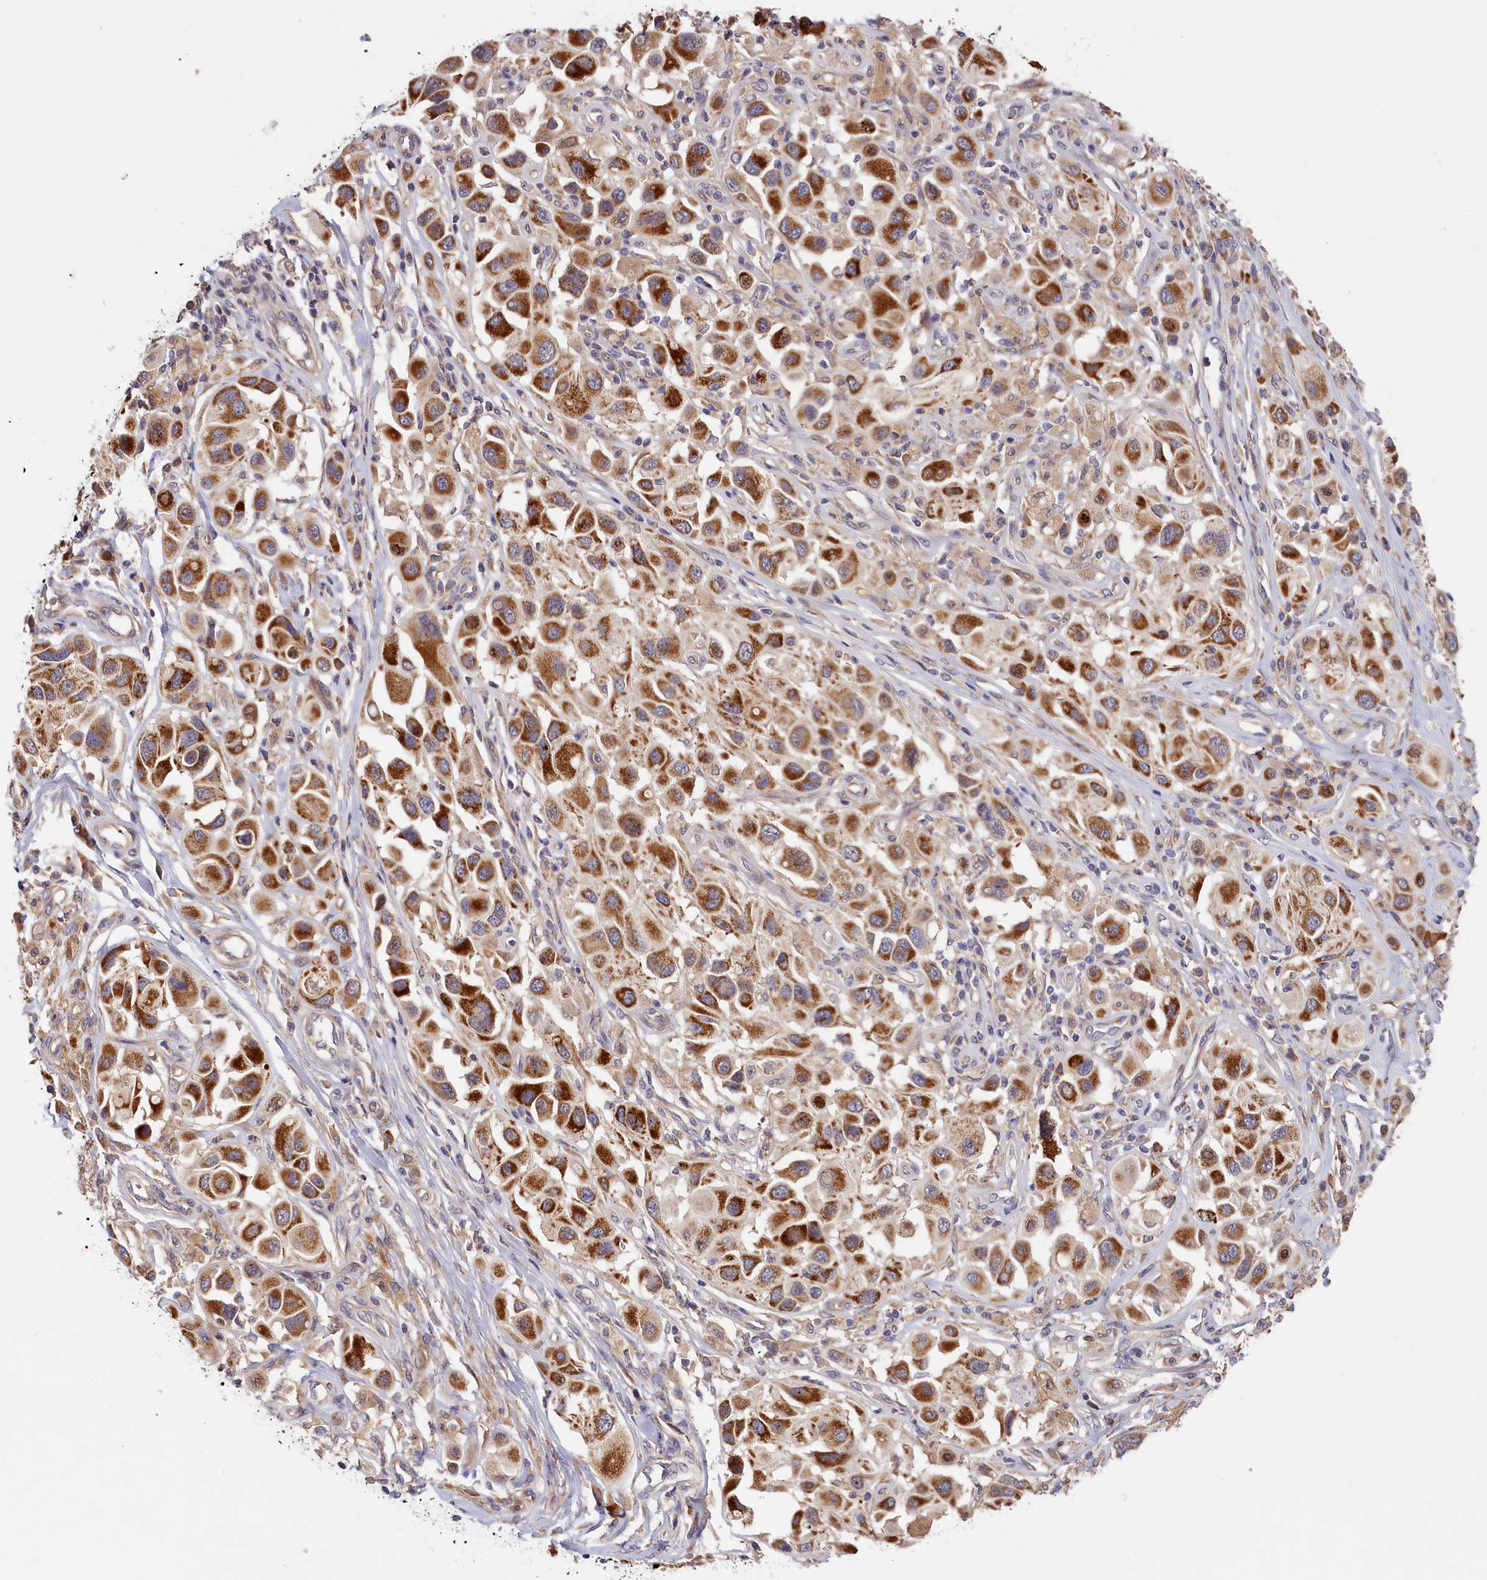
{"staining": {"intensity": "strong", "quantity": "25%-75%", "location": "cytoplasmic/membranous"}, "tissue": "melanoma", "cell_type": "Tumor cells", "image_type": "cancer", "snomed": [{"axis": "morphology", "description": "Malignant melanoma, Metastatic site"}, {"axis": "topography", "description": "Skin"}], "caption": "Melanoma stained with a brown dye shows strong cytoplasmic/membranous positive positivity in about 25%-75% of tumor cells.", "gene": "CEP44", "patient": {"sex": "male", "age": 41}}